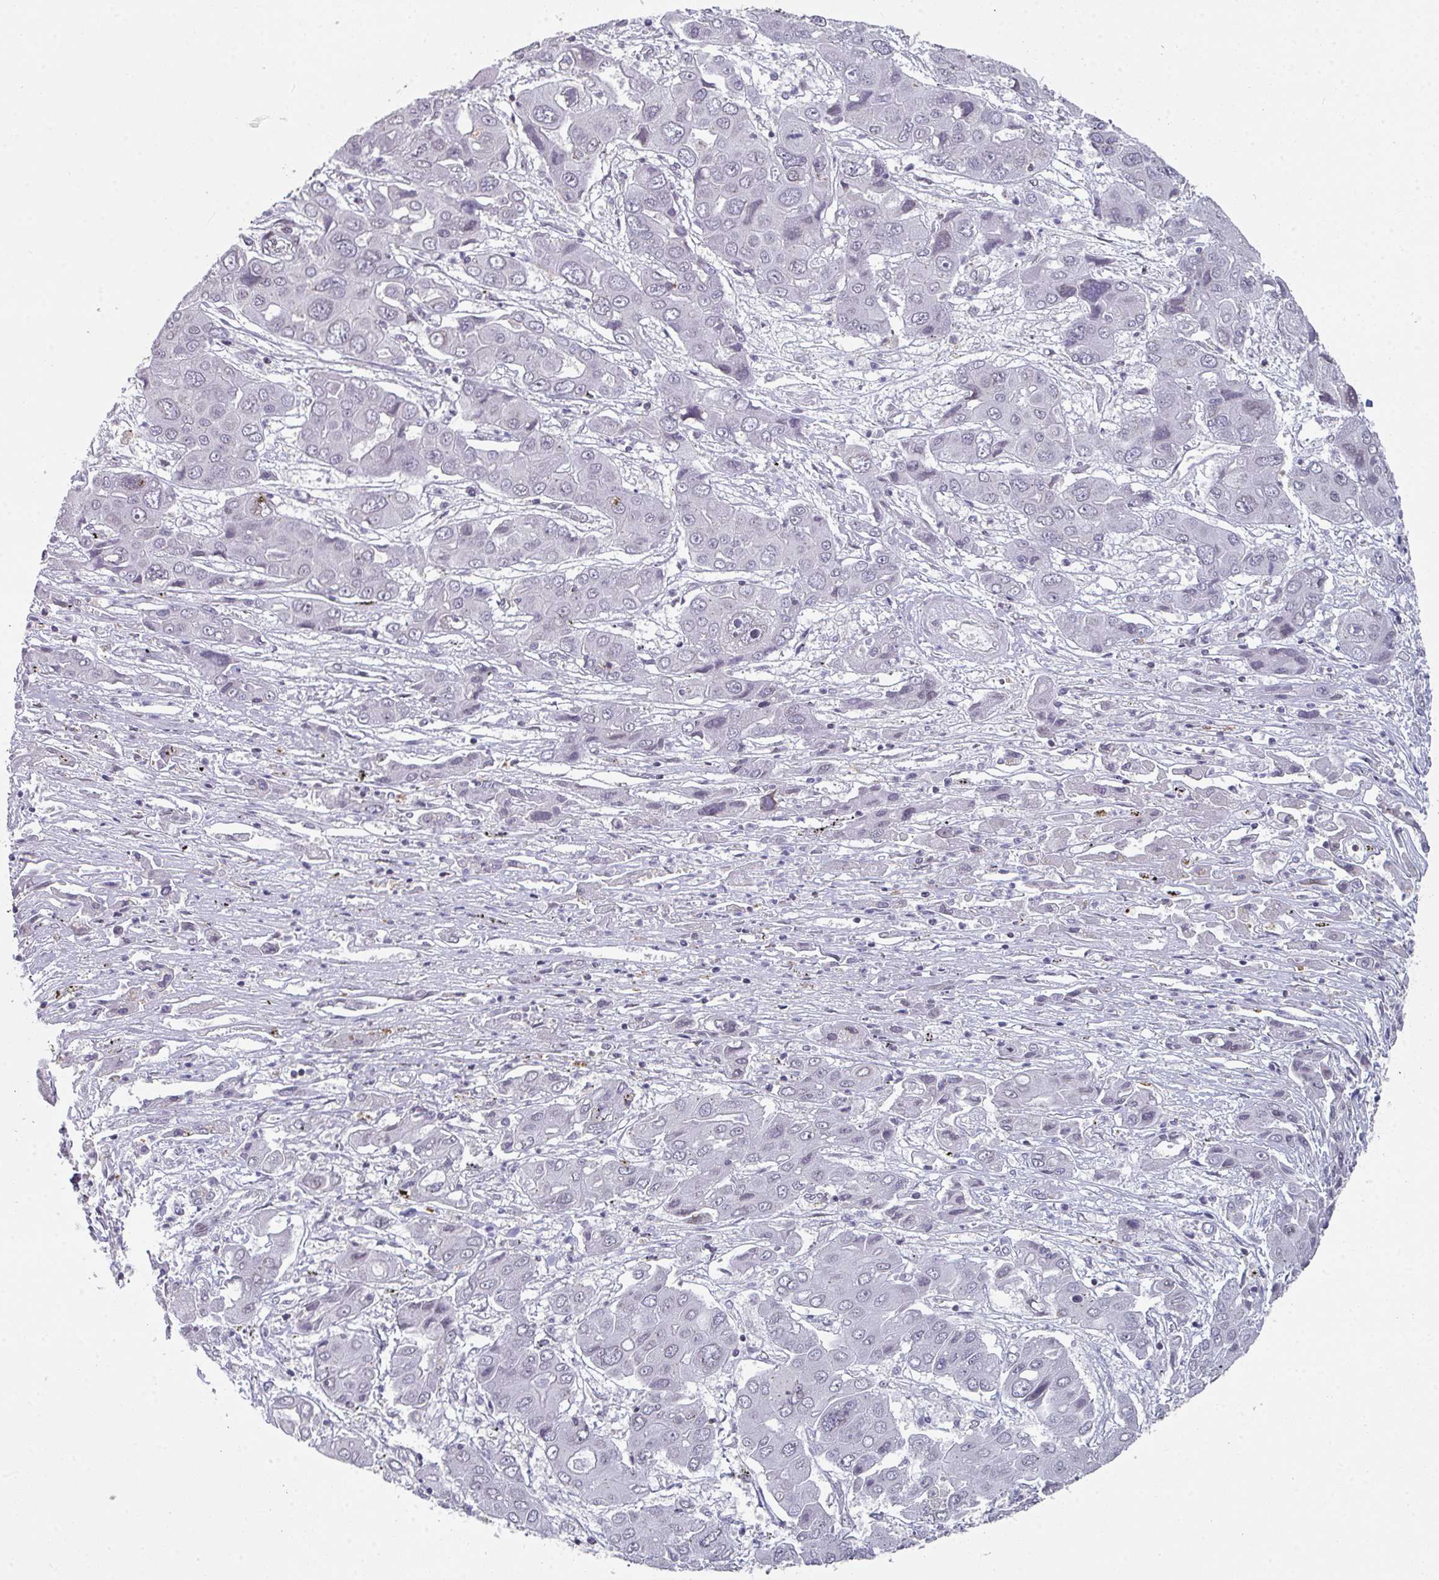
{"staining": {"intensity": "negative", "quantity": "none", "location": "none"}, "tissue": "liver cancer", "cell_type": "Tumor cells", "image_type": "cancer", "snomed": [{"axis": "morphology", "description": "Cholangiocarcinoma"}, {"axis": "topography", "description": "Liver"}], "caption": "Tumor cells show no significant expression in liver cholangiocarcinoma.", "gene": "RASAL3", "patient": {"sex": "male", "age": 67}}